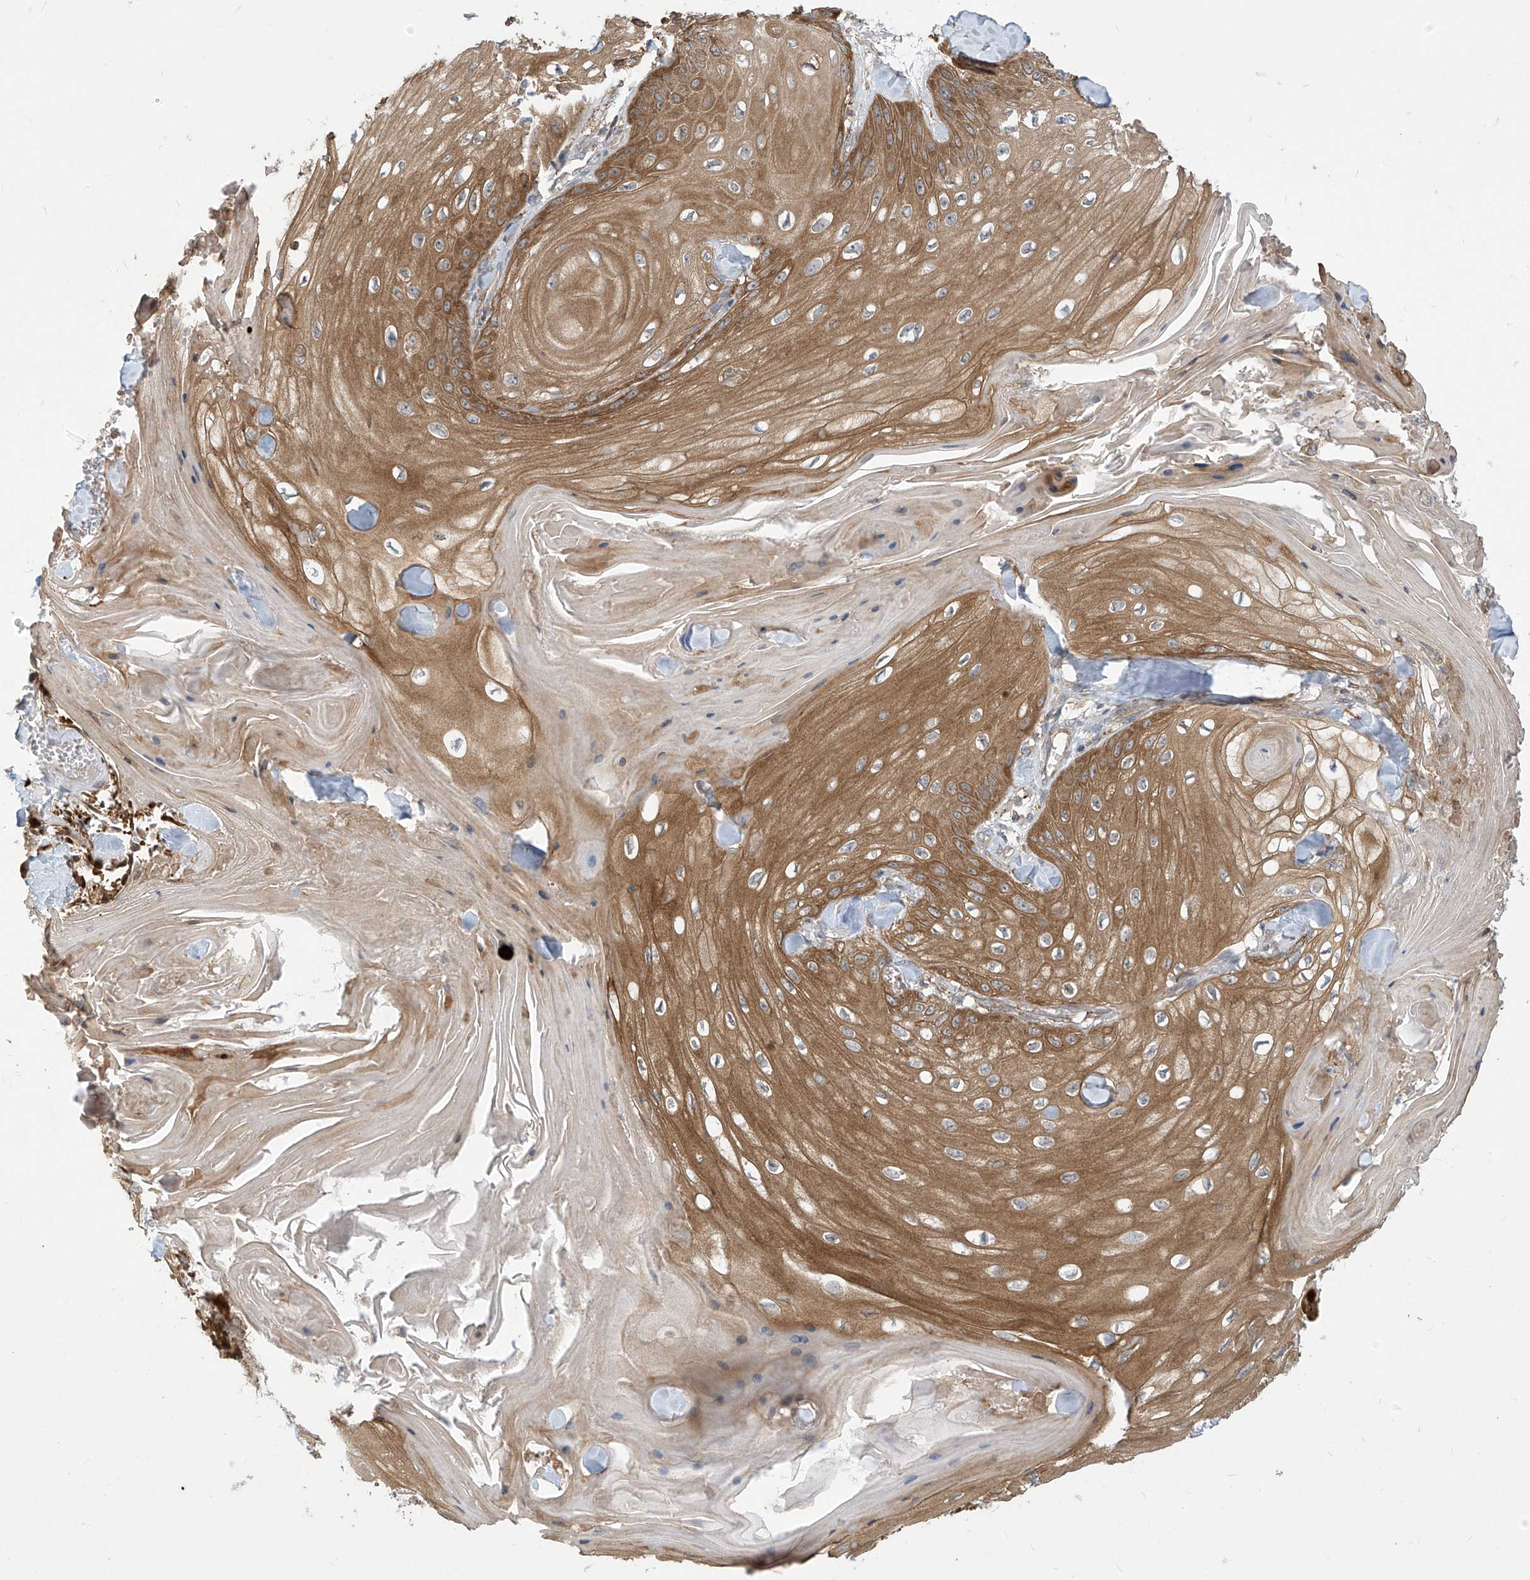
{"staining": {"intensity": "moderate", "quantity": ">75%", "location": "cytoplasmic/membranous"}, "tissue": "skin cancer", "cell_type": "Tumor cells", "image_type": "cancer", "snomed": [{"axis": "morphology", "description": "Squamous cell carcinoma, NOS"}, {"axis": "topography", "description": "Skin"}], "caption": "Protein staining of skin squamous cell carcinoma tissue demonstrates moderate cytoplasmic/membranous positivity in about >75% of tumor cells.", "gene": "ADI1", "patient": {"sex": "male", "age": 74}}